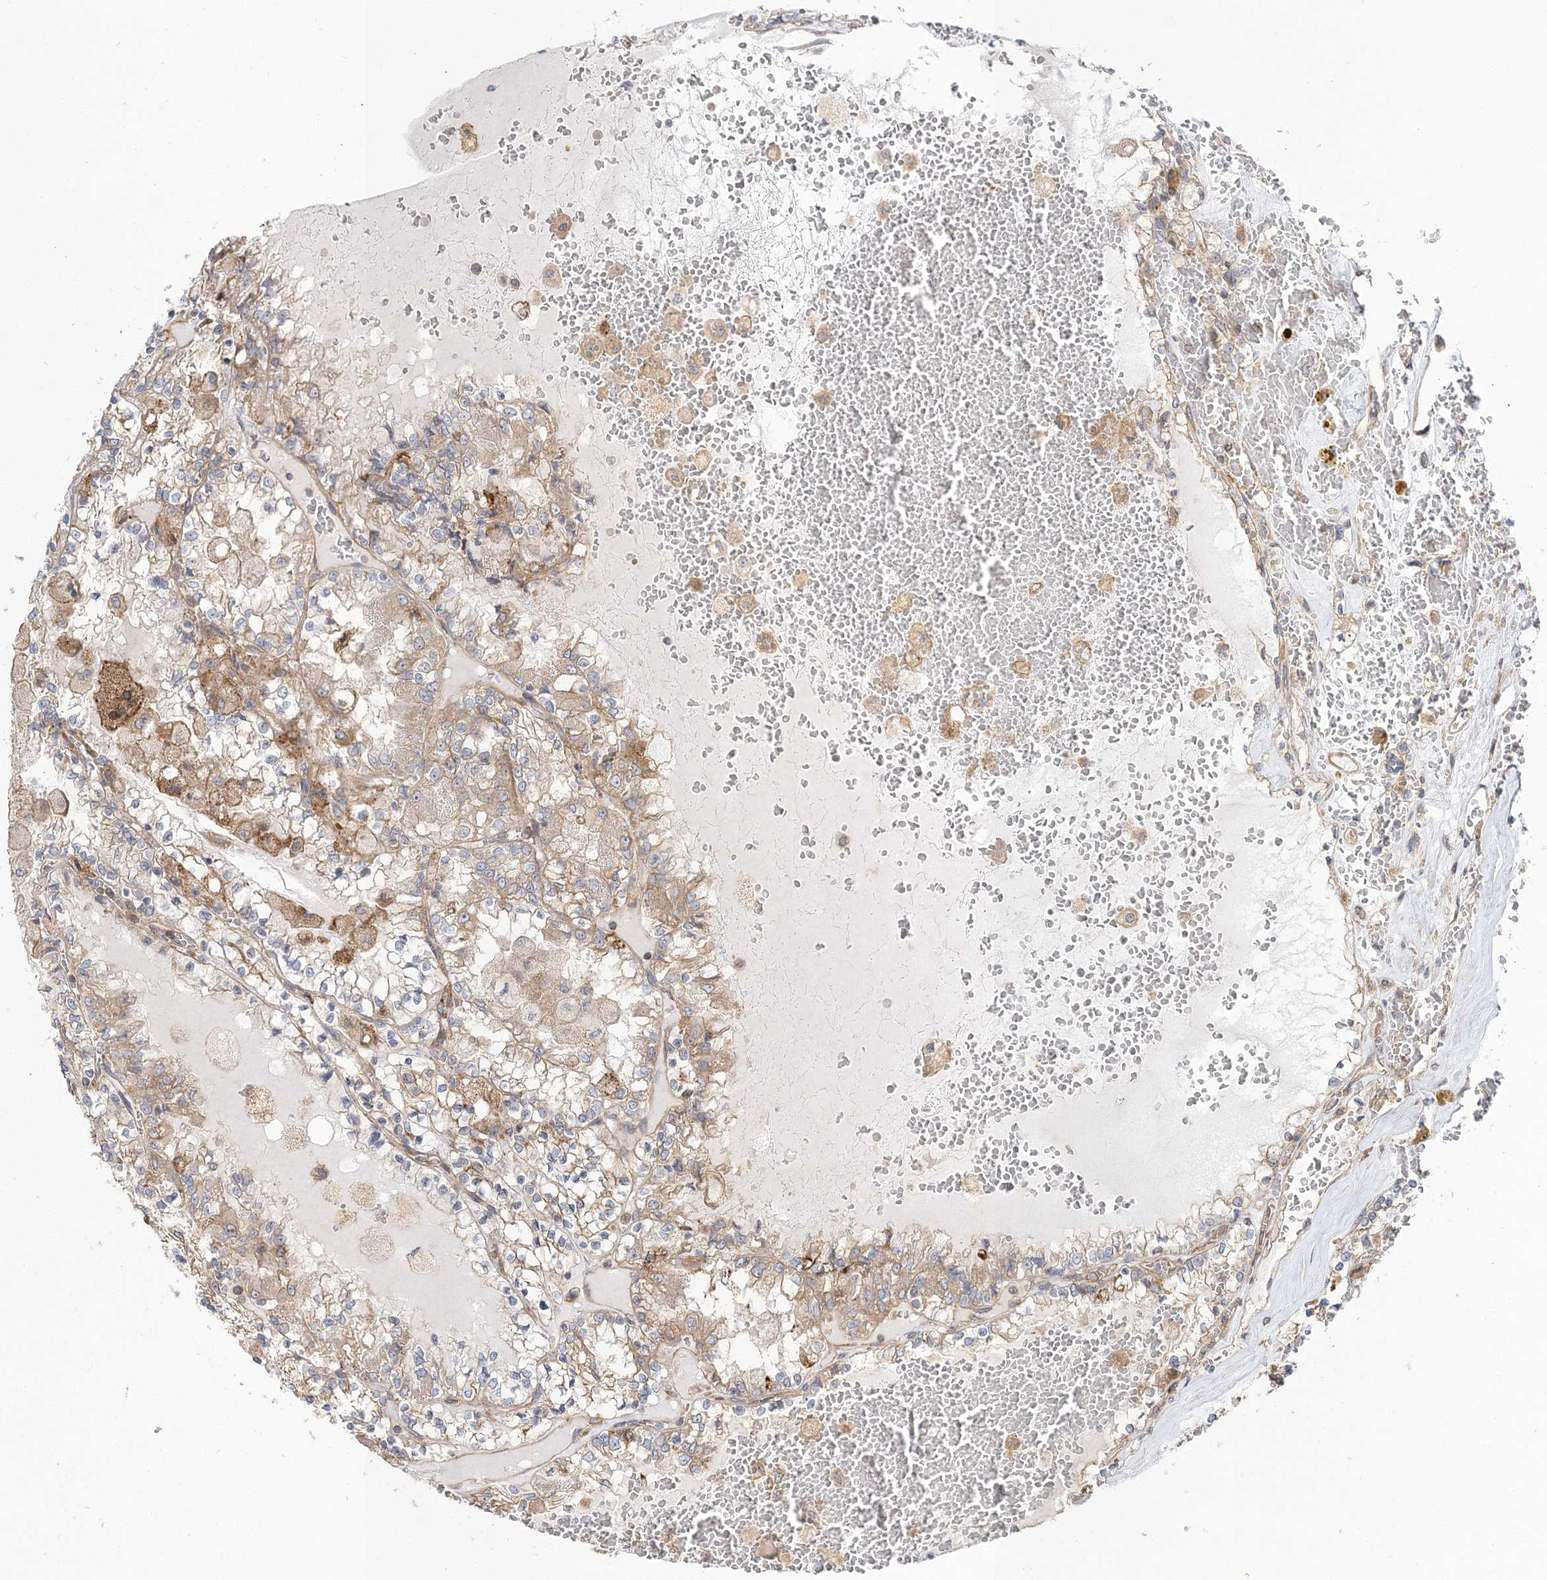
{"staining": {"intensity": "moderate", "quantity": ">75%", "location": "cytoplasmic/membranous"}, "tissue": "renal cancer", "cell_type": "Tumor cells", "image_type": "cancer", "snomed": [{"axis": "morphology", "description": "Adenocarcinoma, NOS"}, {"axis": "topography", "description": "Kidney"}], "caption": "About >75% of tumor cells in human renal cancer display moderate cytoplasmic/membranous protein expression as visualized by brown immunohistochemical staining.", "gene": "ZFYVE16", "patient": {"sex": "female", "age": 56}}